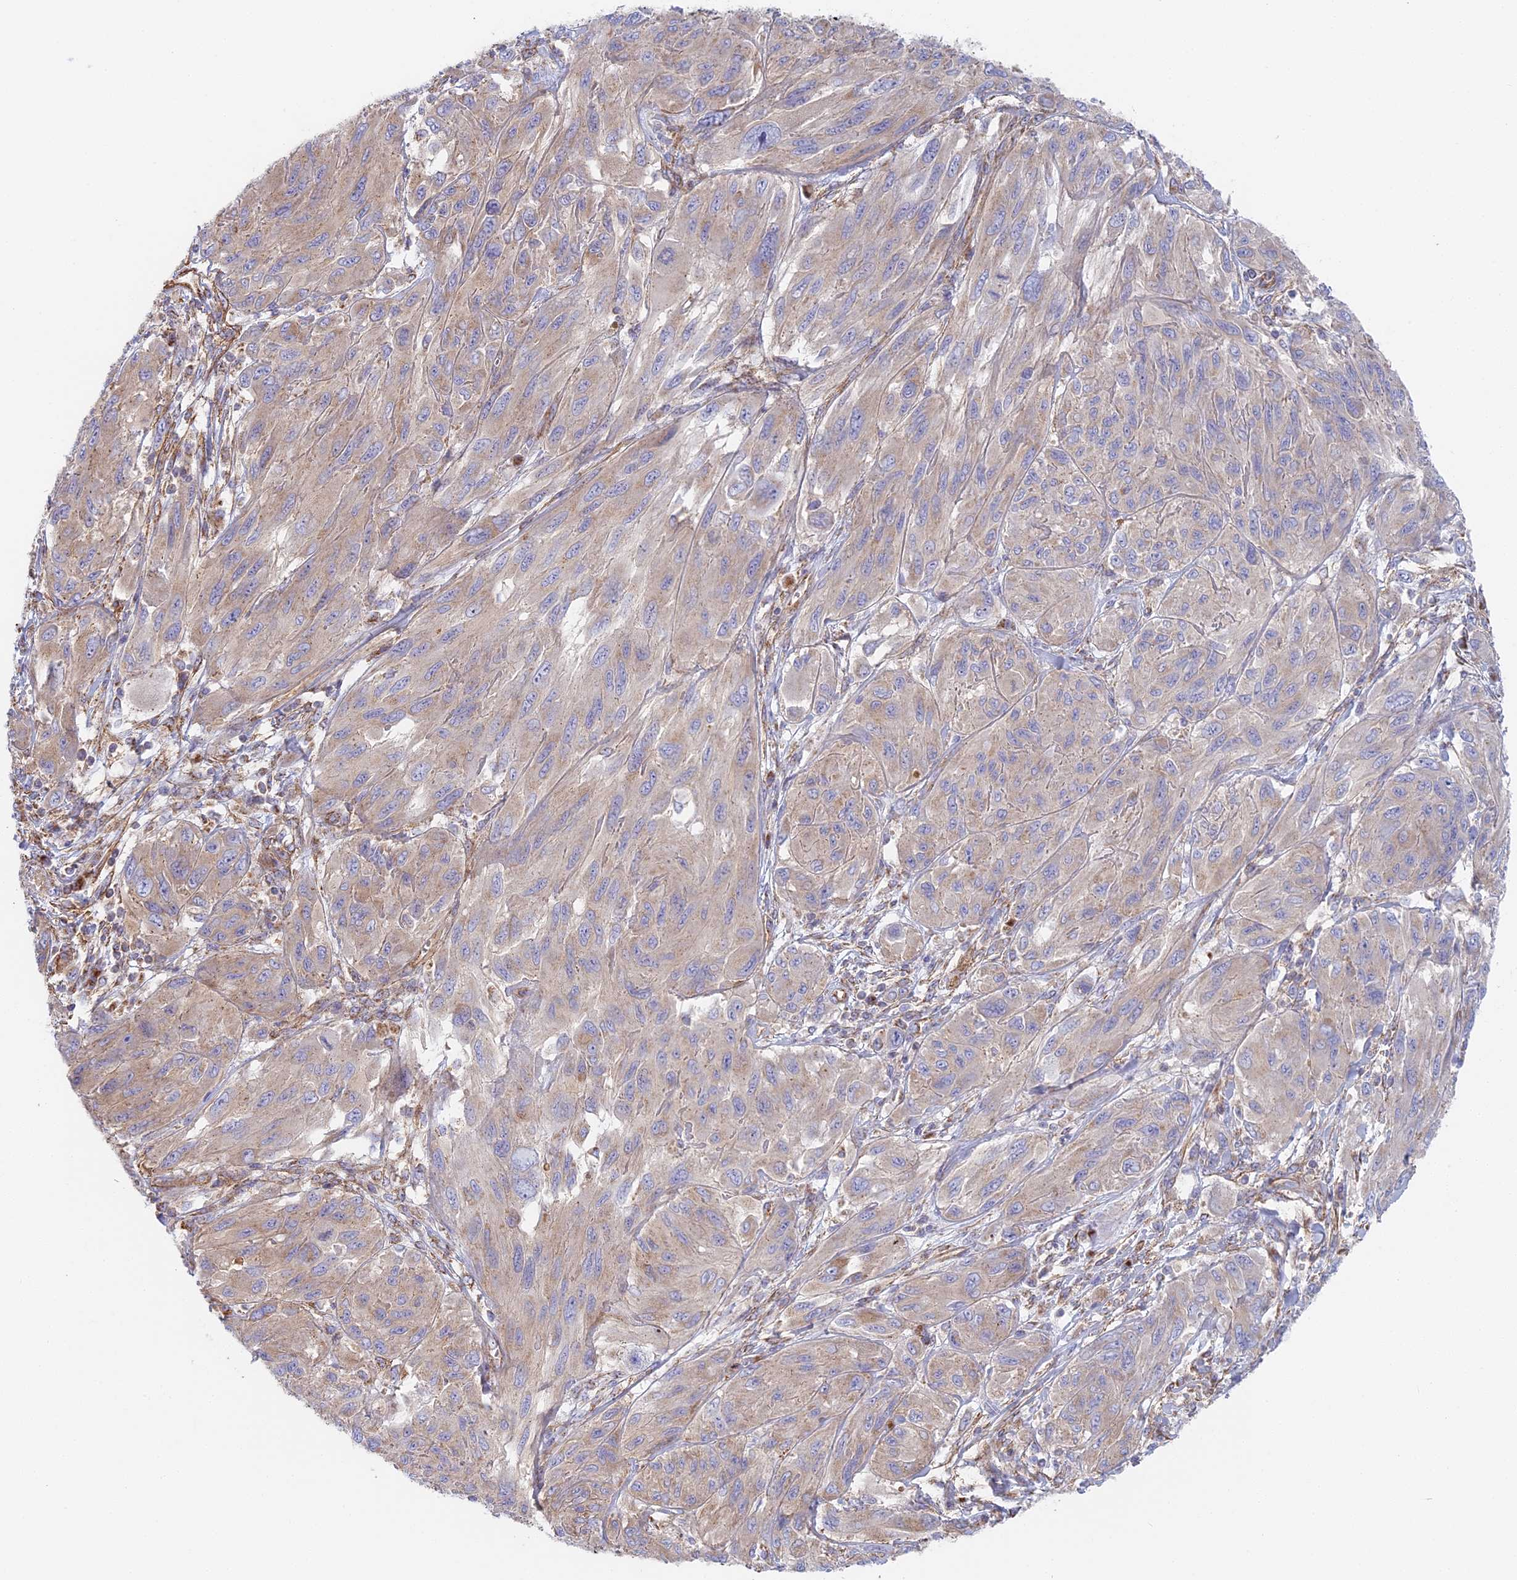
{"staining": {"intensity": "negative", "quantity": "none", "location": "none"}, "tissue": "melanoma", "cell_type": "Tumor cells", "image_type": "cancer", "snomed": [{"axis": "morphology", "description": "Malignant melanoma, NOS"}, {"axis": "topography", "description": "Skin"}], "caption": "Tumor cells are negative for protein expression in human melanoma. (Brightfield microscopy of DAB immunohistochemistry at high magnification).", "gene": "DDA1", "patient": {"sex": "female", "age": 91}}